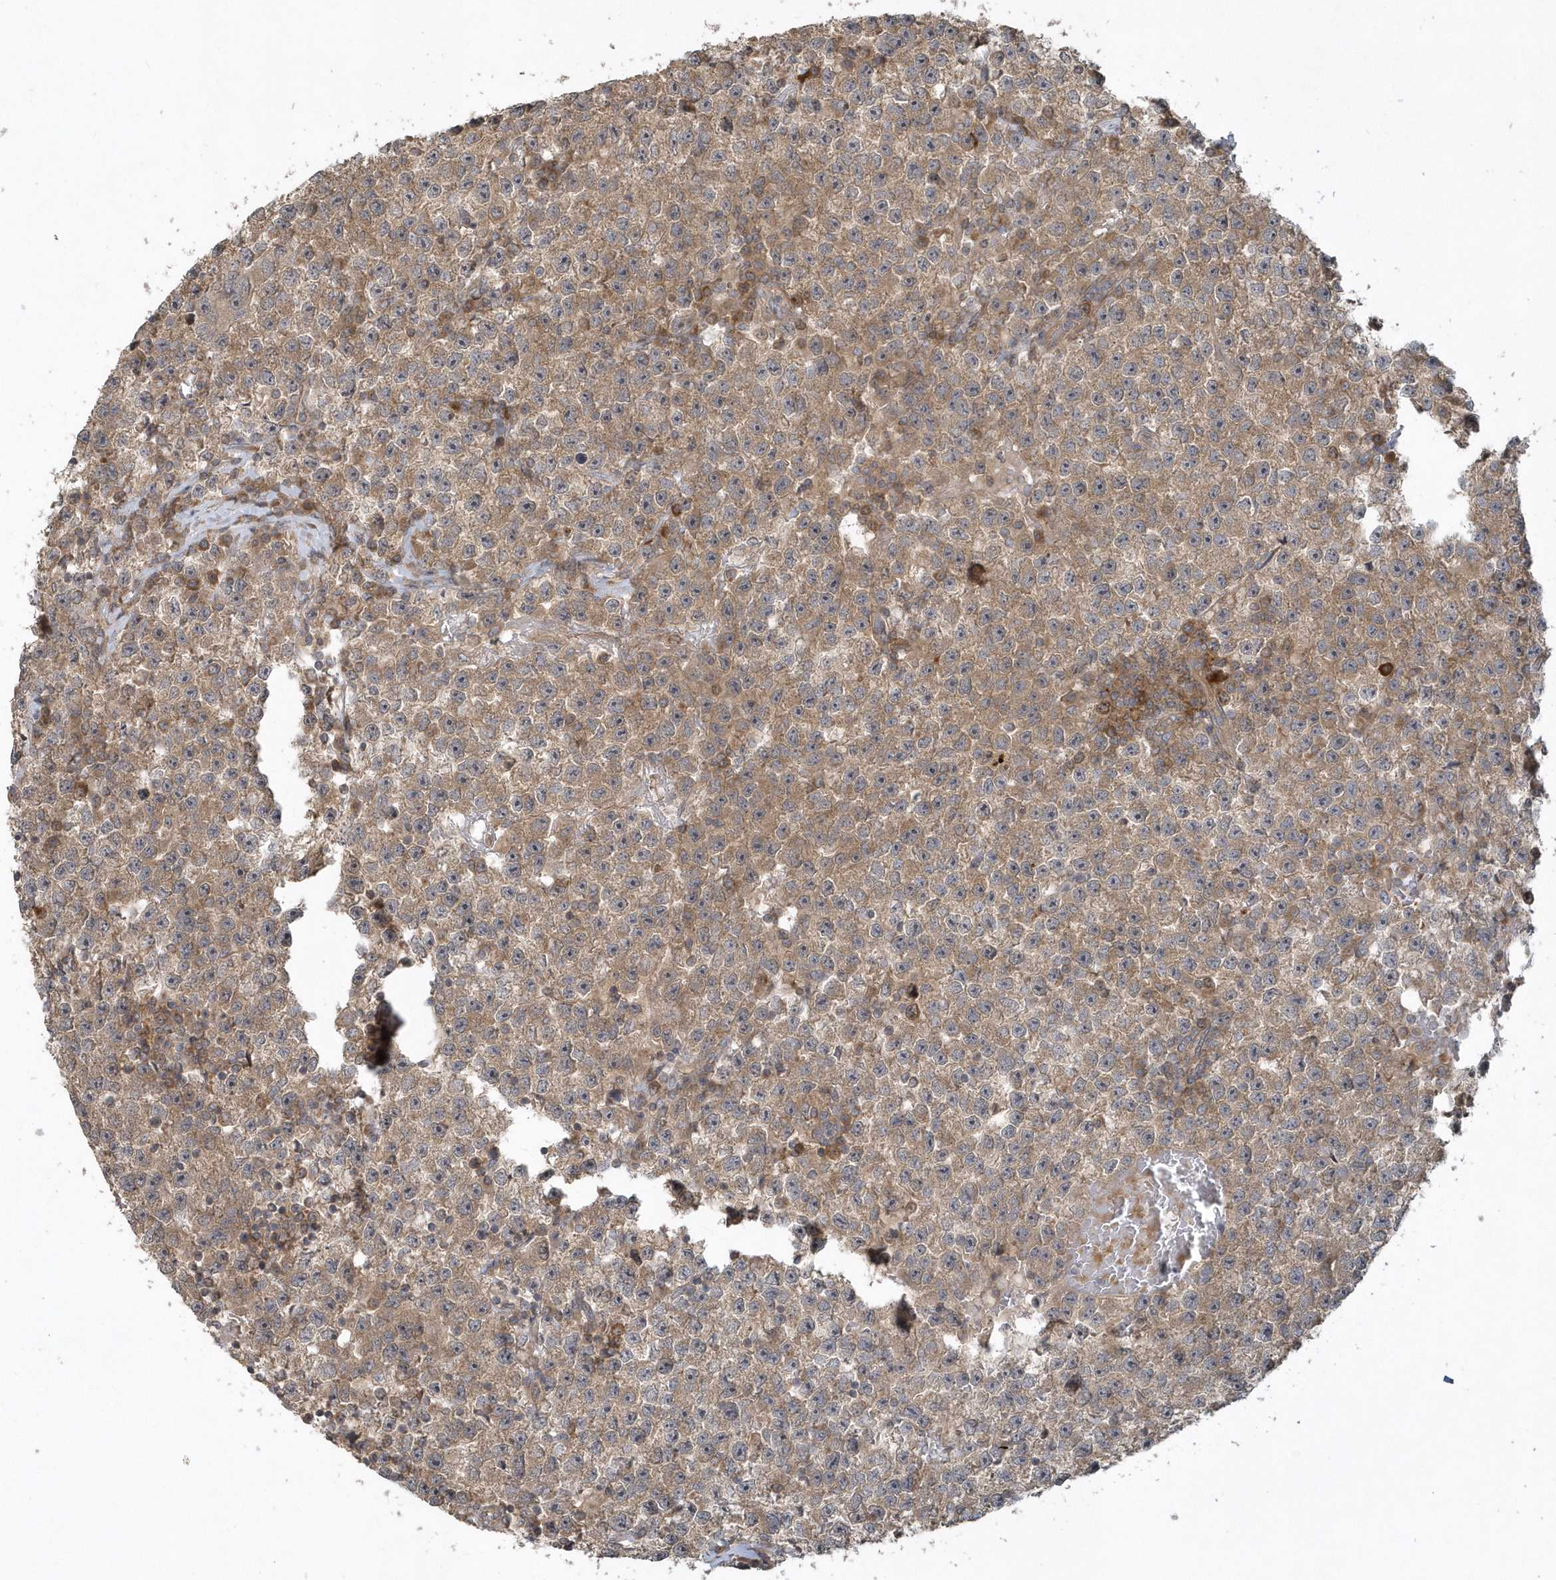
{"staining": {"intensity": "moderate", "quantity": ">75%", "location": "cytoplasmic/membranous"}, "tissue": "testis cancer", "cell_type": "Tumor cells", "image_type": "cancer", "snomed": [{"axis": "morphology", "description": "Seminoma, NOS"}, {"axis": "topography", "description": "Testis"}], "caption": "This is a micrograph of immunohistochemistry staining of testis cancer (seminoma), which shows moderate staining in the cytoplasmic/membranous of tumor cells.", "gene": "THG1L", "patient": {"sex": "male", "age": 22}}